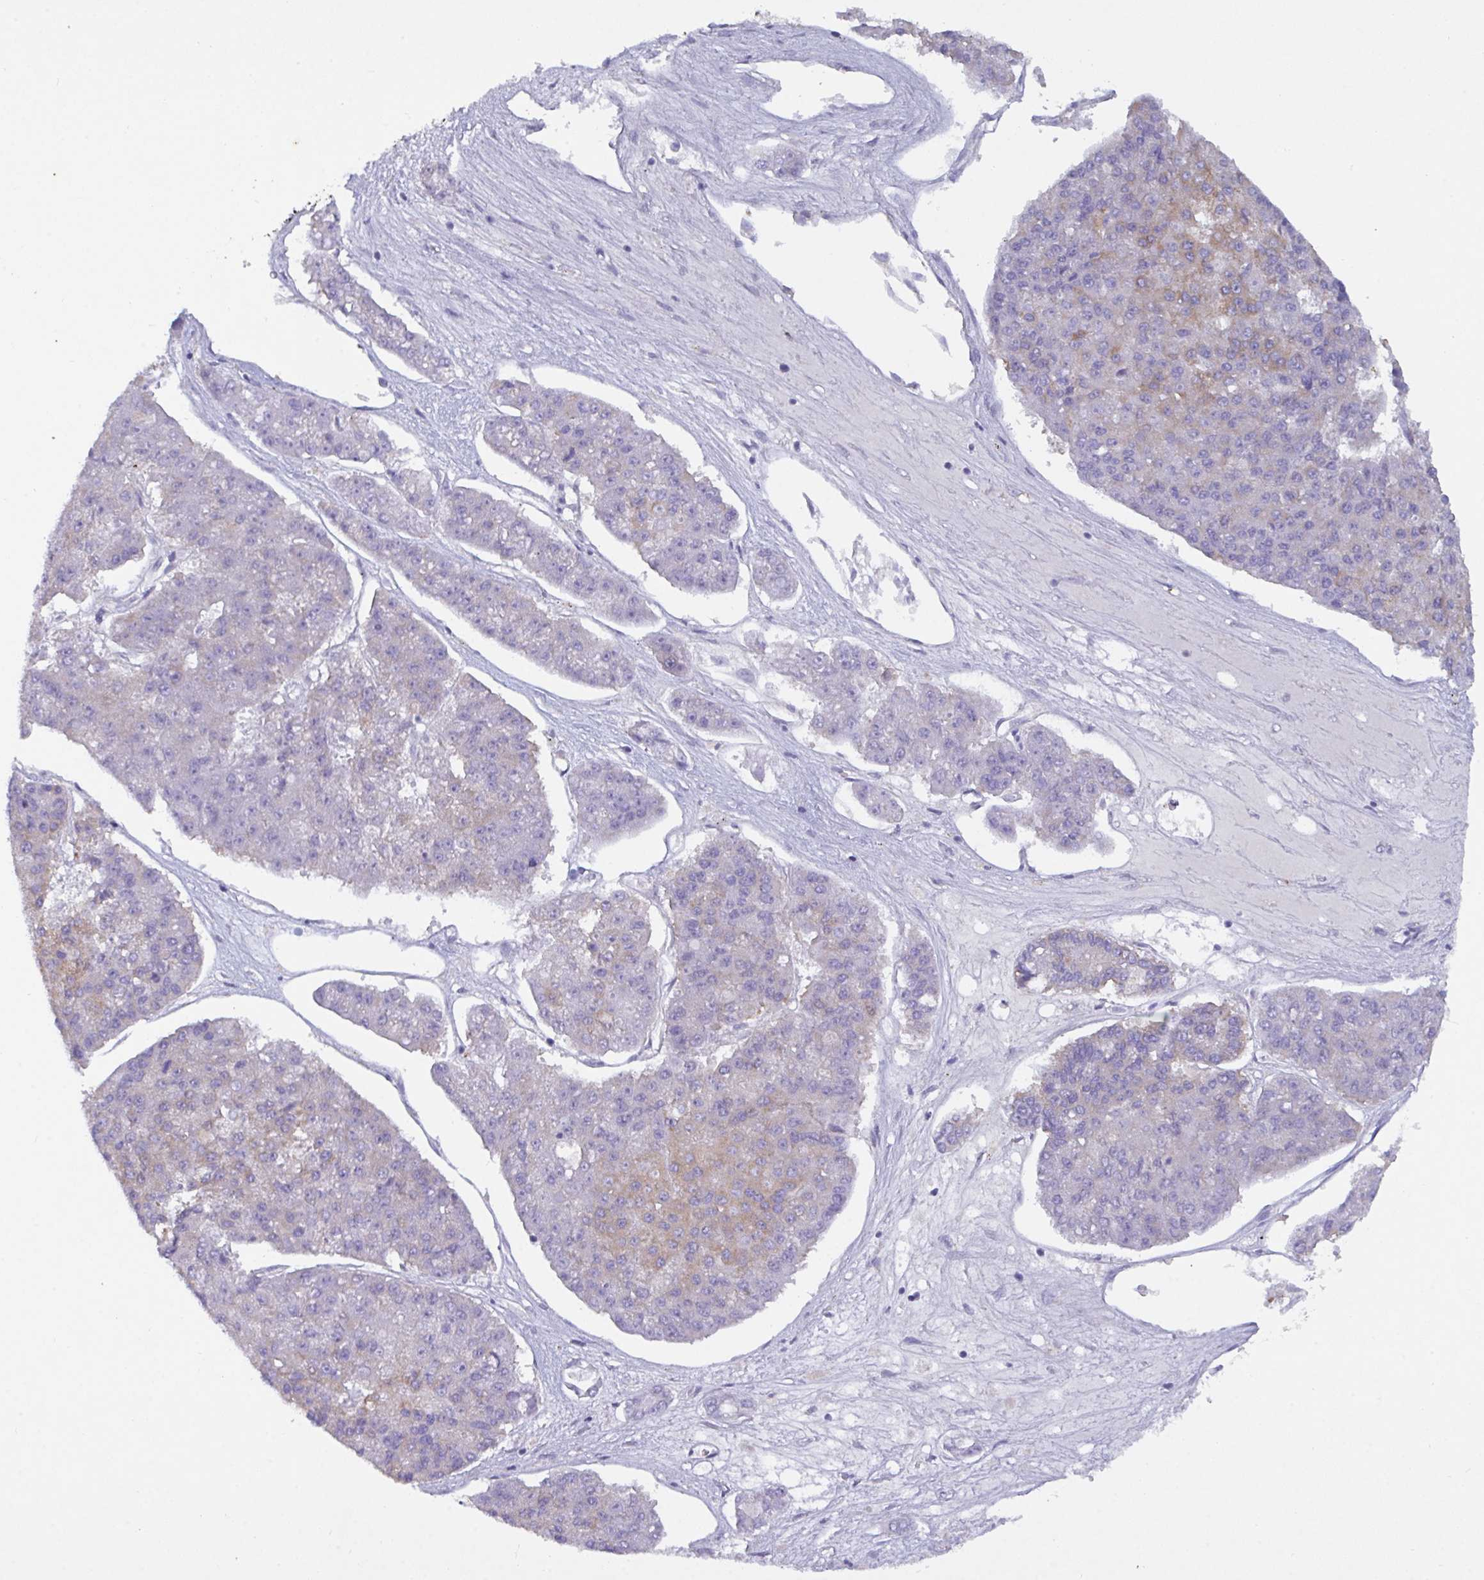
{"staining": {"intensity": "weak", "quantity": "25%-75%", "location": "cytoplasmic/membranous"}, "tissue": "pancreatic cancer", "cell_type": "Tumor cells", "image_type": "cancer", "snomed": [{"axis": "morphology", "description": "Adenocarcinoma, NOS"}, {"axis": "topography", "description": "Pancreas"}], "caption": "IHC (DAB) staining of adenocarcinoma (pancreatic) reveals weak cytoplasmic/membranous protein expression in about 25%-75% of tumor cells.", "gene": "SLC66A1", "patient": {"sex": "male", "age": 50}}